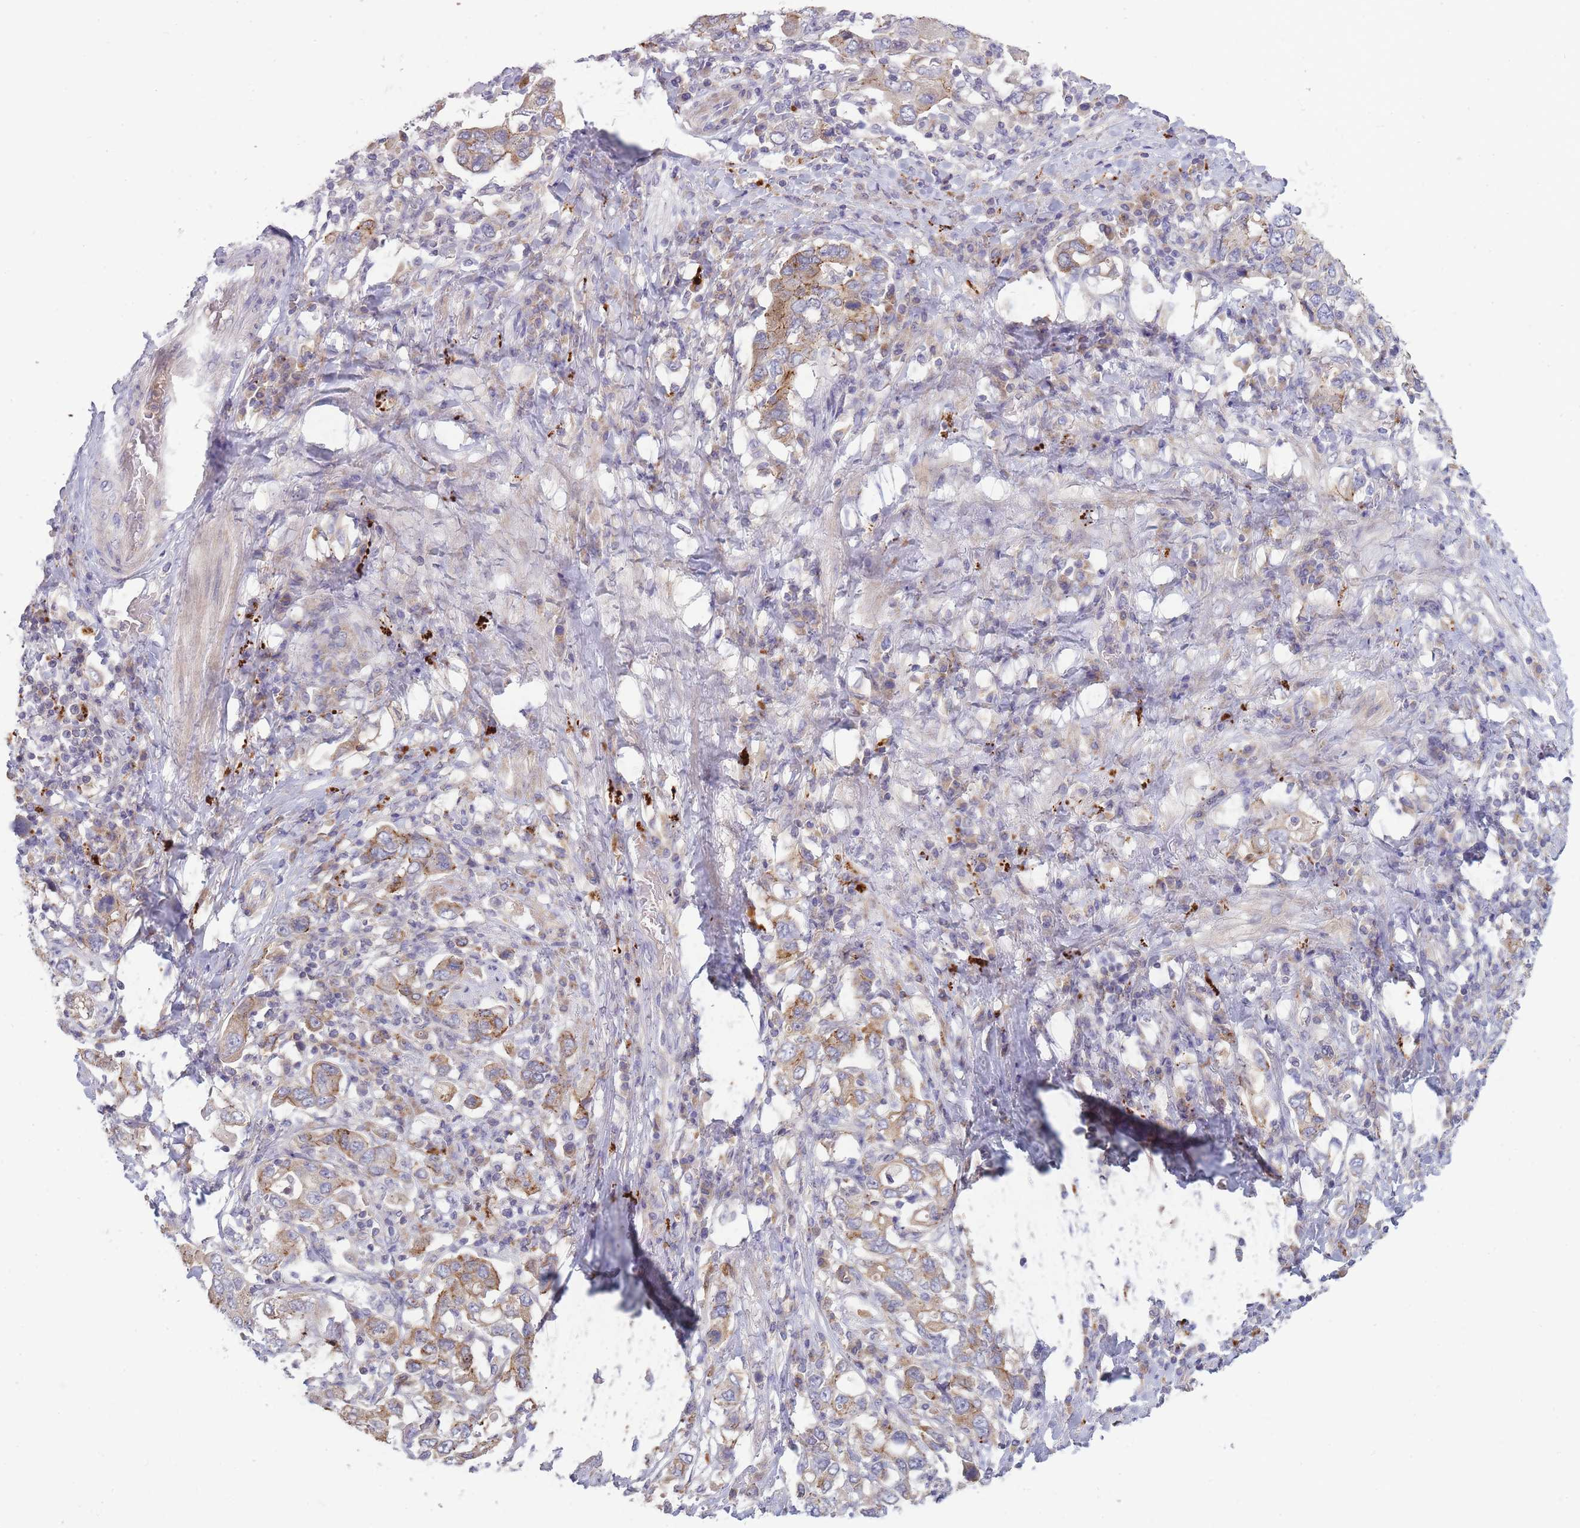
{"staining": {"intensity": "moderate", "quantity": ">75%", "location": "cytoplasmic/membranous"}, "tissue": "stomach cancer", "cell_type": "Tumor cells", "image_type": "cancer", "snomed": [{"axis": "morphology", "description": "Adenocarcinoma, NOS"}, {"axis": "topography", "description": "Stomach, upper"}, {"axis": "topography", "description": "Stomach"}], "caption": "There is medium levels of moderate cytoplasmic/membranous staining in tumor cells of stomach cancer, as demonstrated by immunohistochemical staining (brown color).", "gene": "TRIM61", "patient": {"sex": "male", "age": 62}}